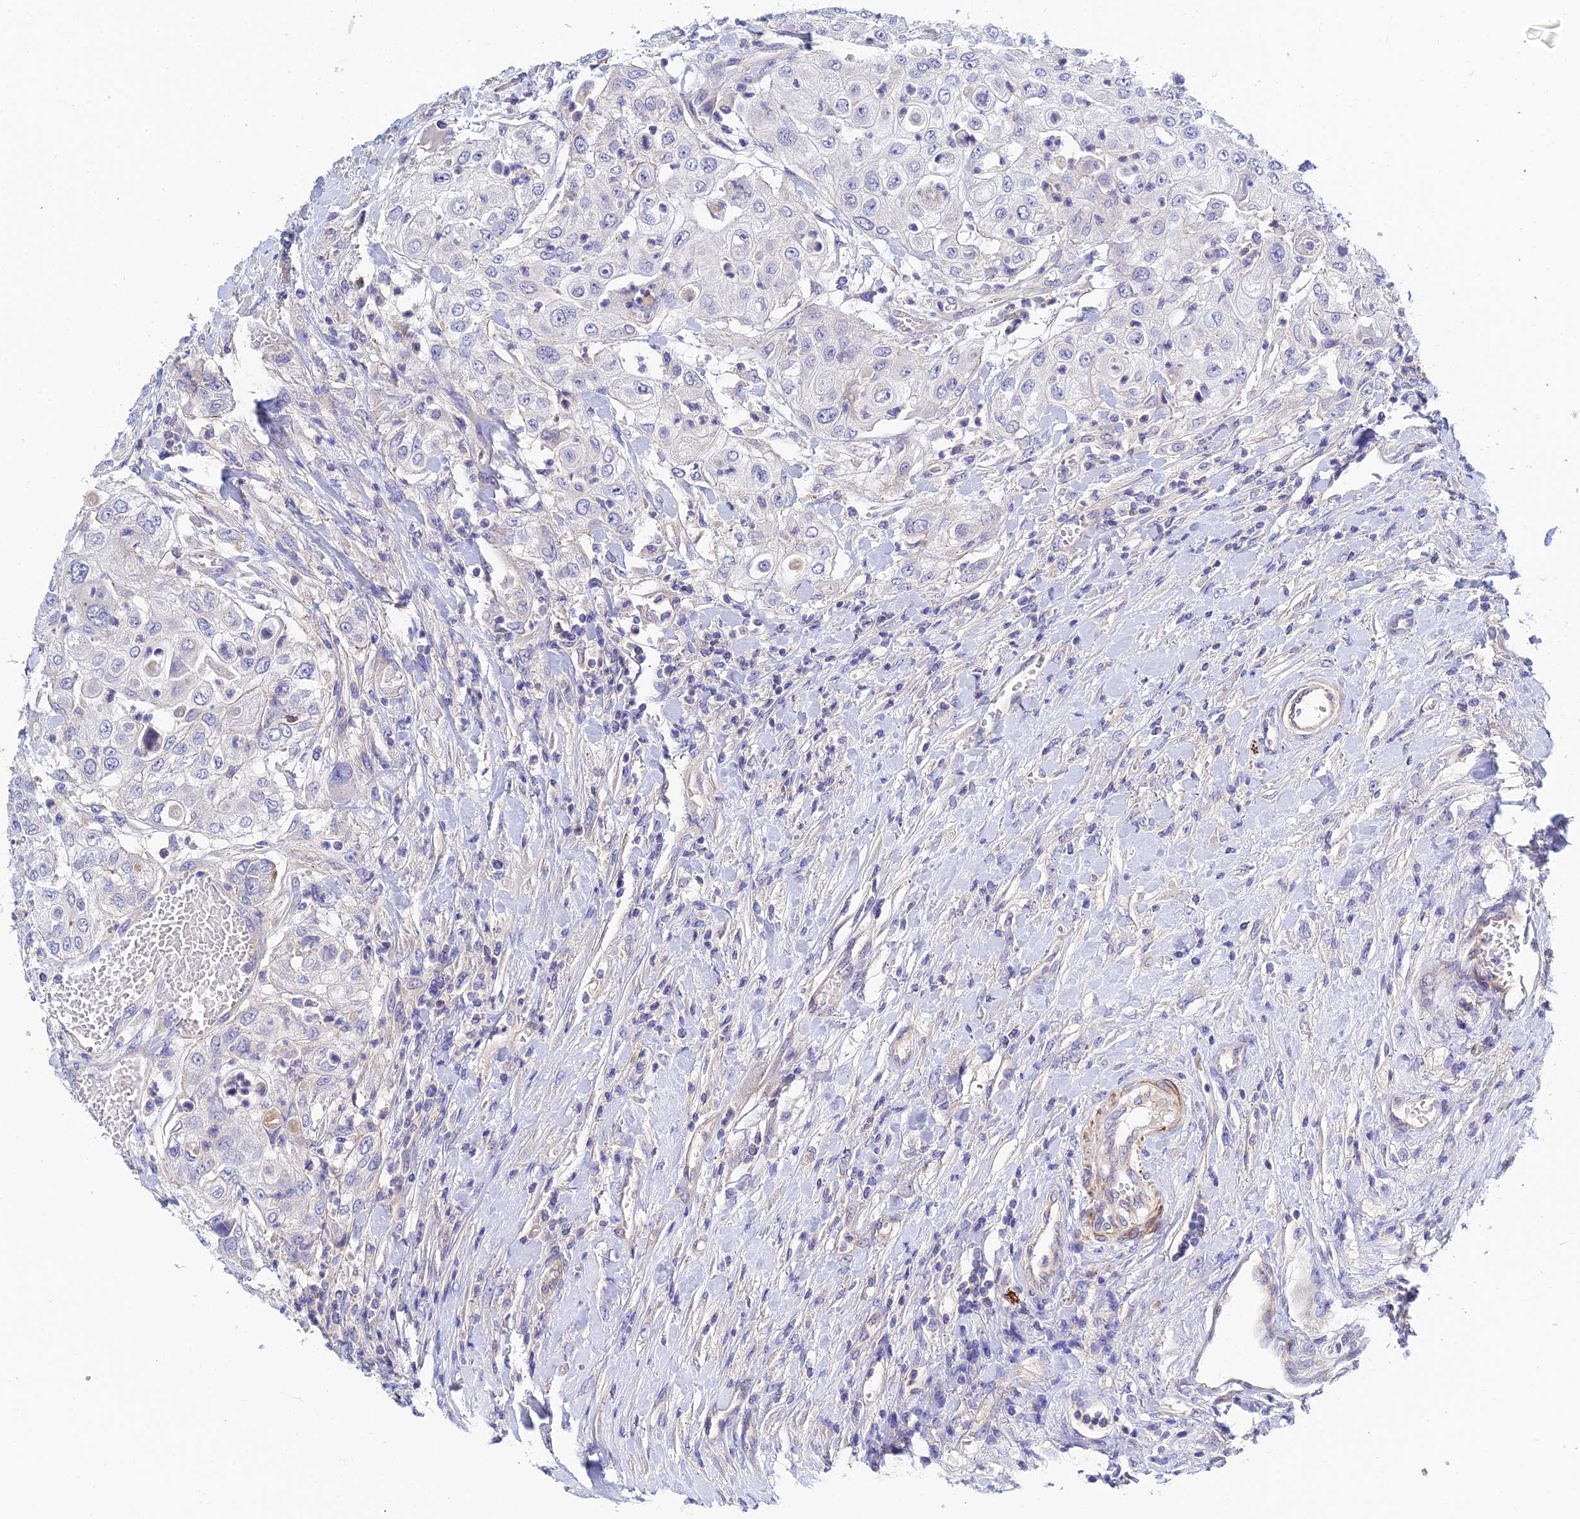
{"staining": {"intensity": "negative", "quantity": "none", "location": "none"}, "tissue": "urothelial cancer", "cell_type": "Tumor cells", "image_type": "cancer", "snomed": [{"axis": "morphology", "description": "Urothelial carcinoma, High grade"}, {"axis": "topography", "description": "Urinary bladder"}], "caption": "Immunohistochemistry photomicrograph of neoplastic tissue: urothelial cancer stained with DAB demonstrates no significant protein staining in tumor cells.", "gene": "APOBEC3H", "patient": {"sex": "female", "age": 79}}